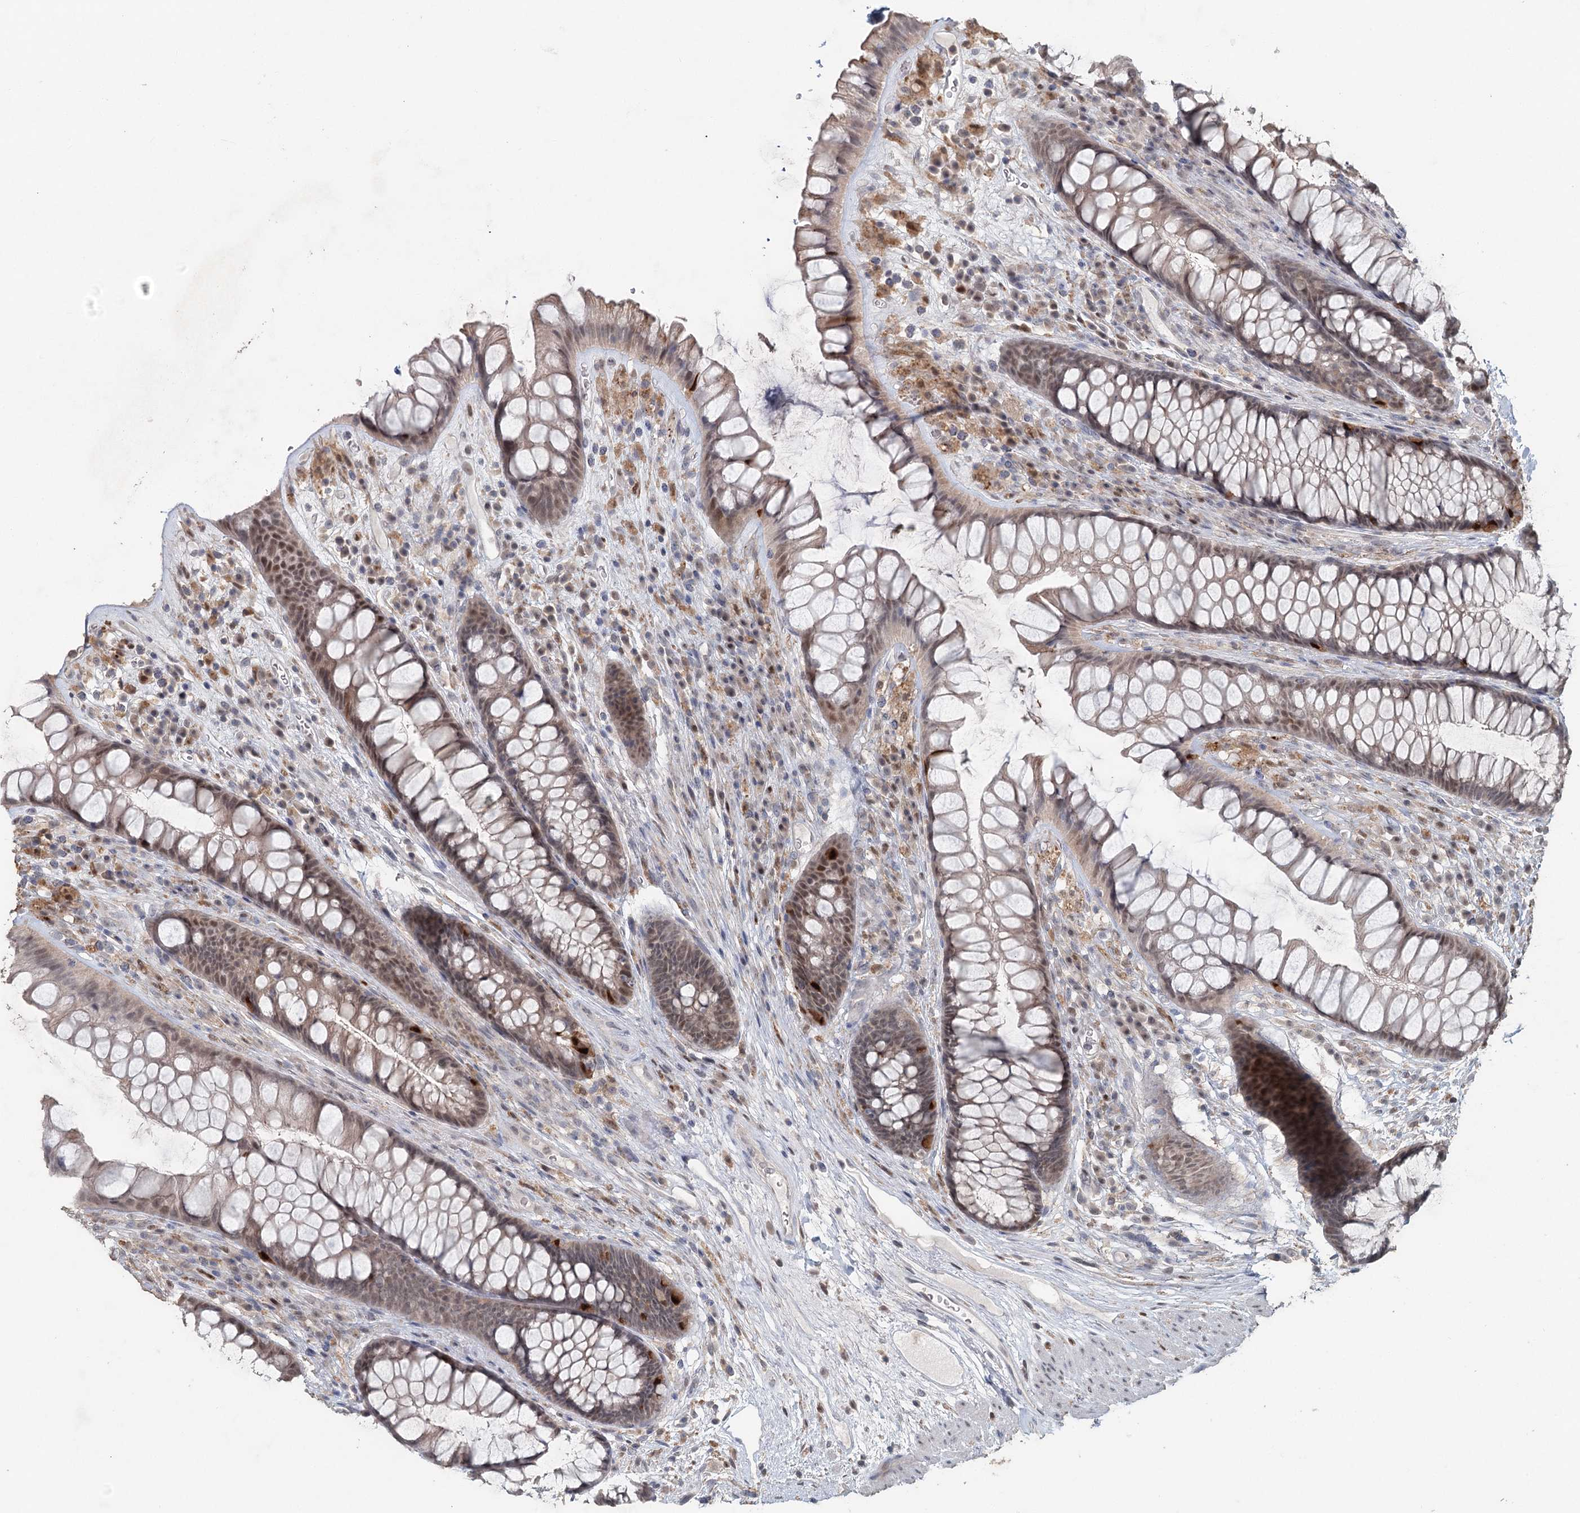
{"staining": {"intensity": "moderate", "quantity": "25%-75%", "location": "nuclear"}, "tissue": "rectum", "cell_type": "Glandular cells", "image_type": "normal", "snomed": [{"axis": "morphology", "description": "Normal tissue, NOS"}, {"axis": "topography", "description": "Rectum"}], "caption": "A histopathology image showing moderate nuclear positivity in about 25%-75% of glandular cells in benign rectum, as visualized by brown immunohistochemical staining.", "gene": "ADK", "patient": {"sex": "male", "age": 74}}